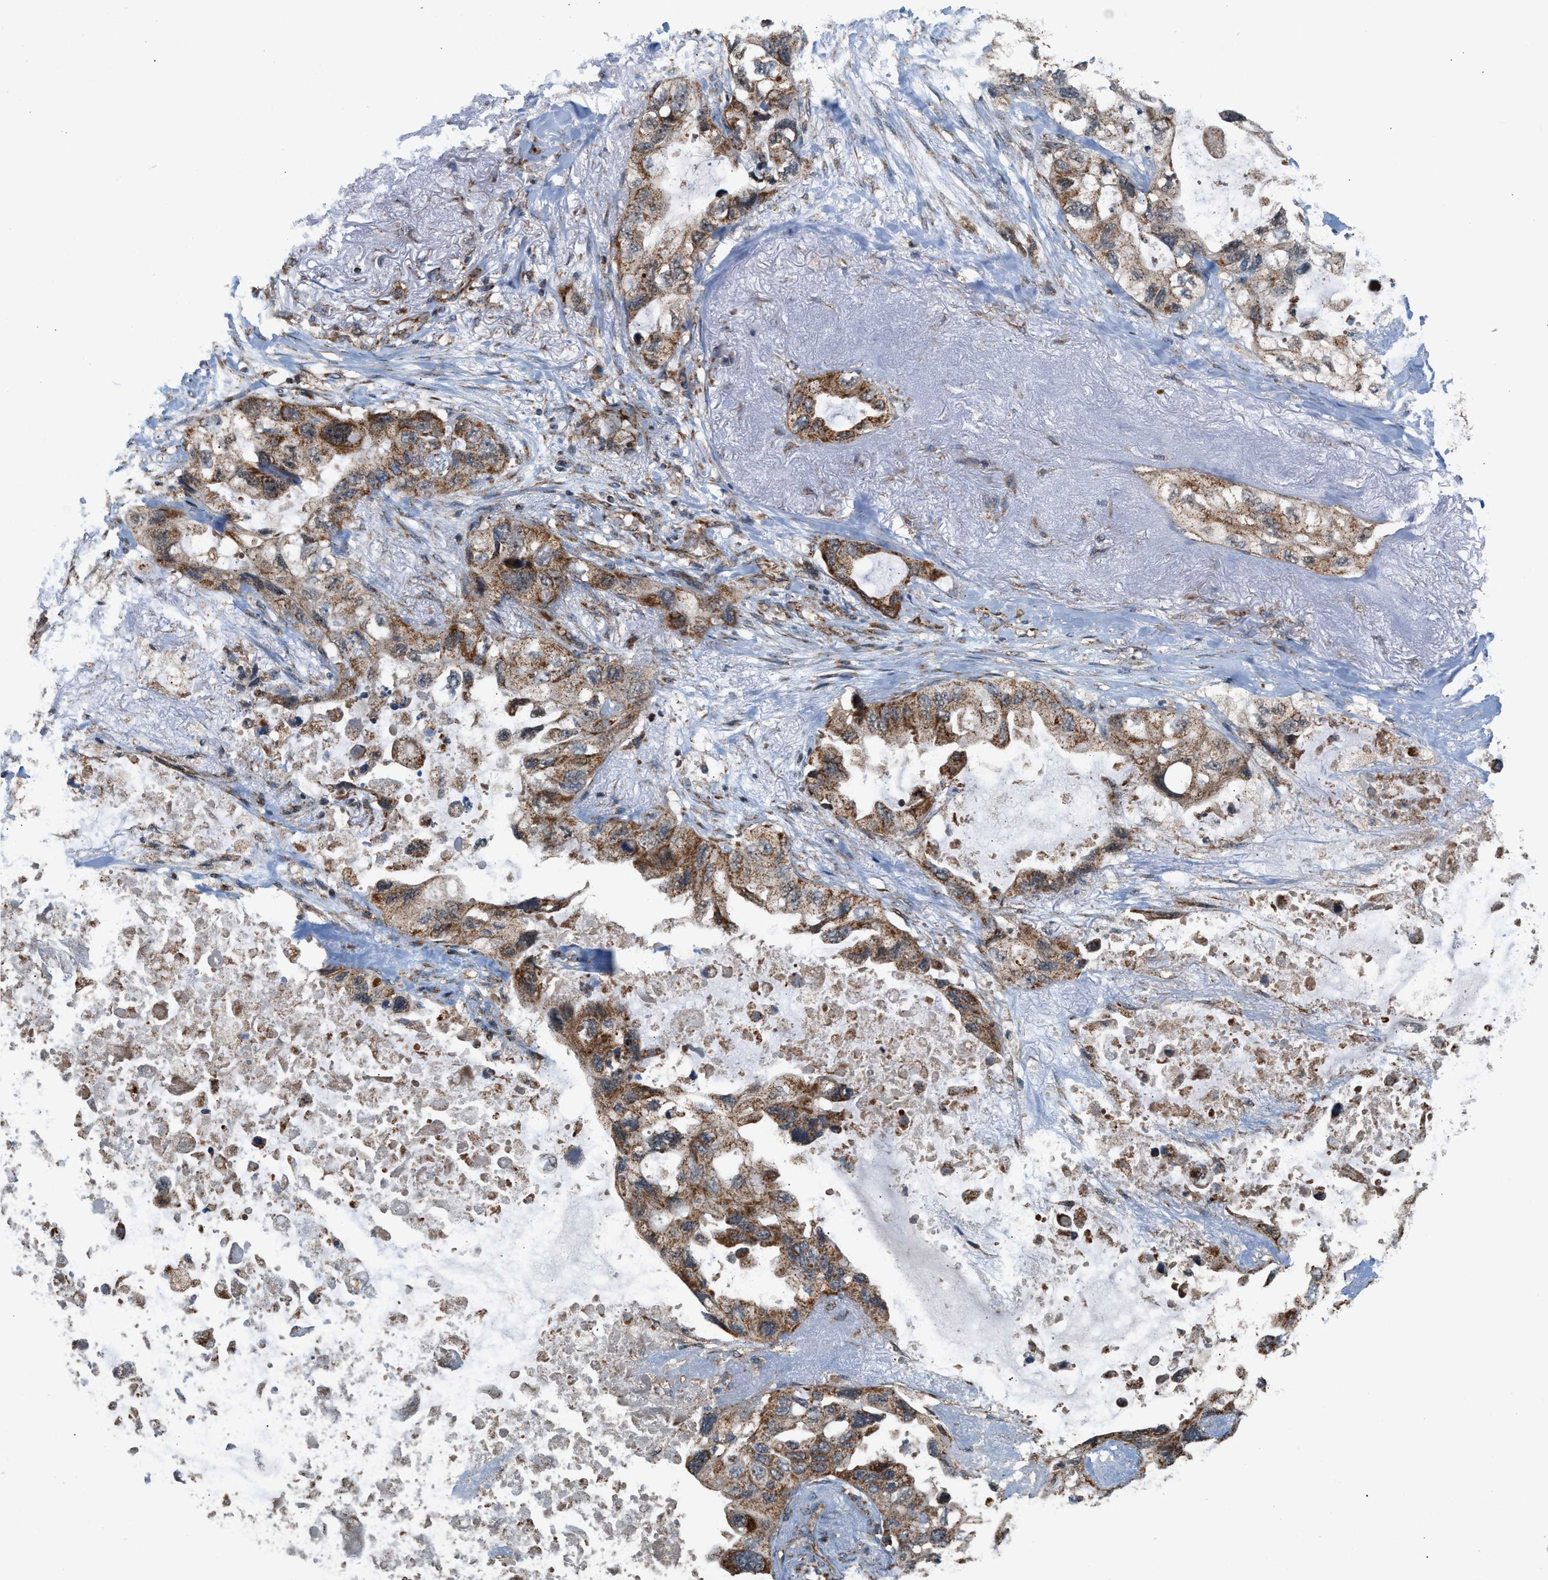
{"staining": {"intensity": "moderate", "quantity": ">75%", "location": "cytoplasmic/membranous"}, "tissue": "lung cancer", "cell_type": "Tumor cells", "image_type": "cancer", "snomed": [{"axis": "morphology", "description": "Squamous cell carcinoma, NOS"}, {"axis": "topography", "description": "Lung"}], "caption": "There is medium levels of moderate cytoplasmic/membranous staining in tumor cells of squamous cell carcinoma (lung), as demonstrated by immunohistochemical staining (brown color).", "gene": "SGSM2", "patient": {"sex": "female", "age": 73}}